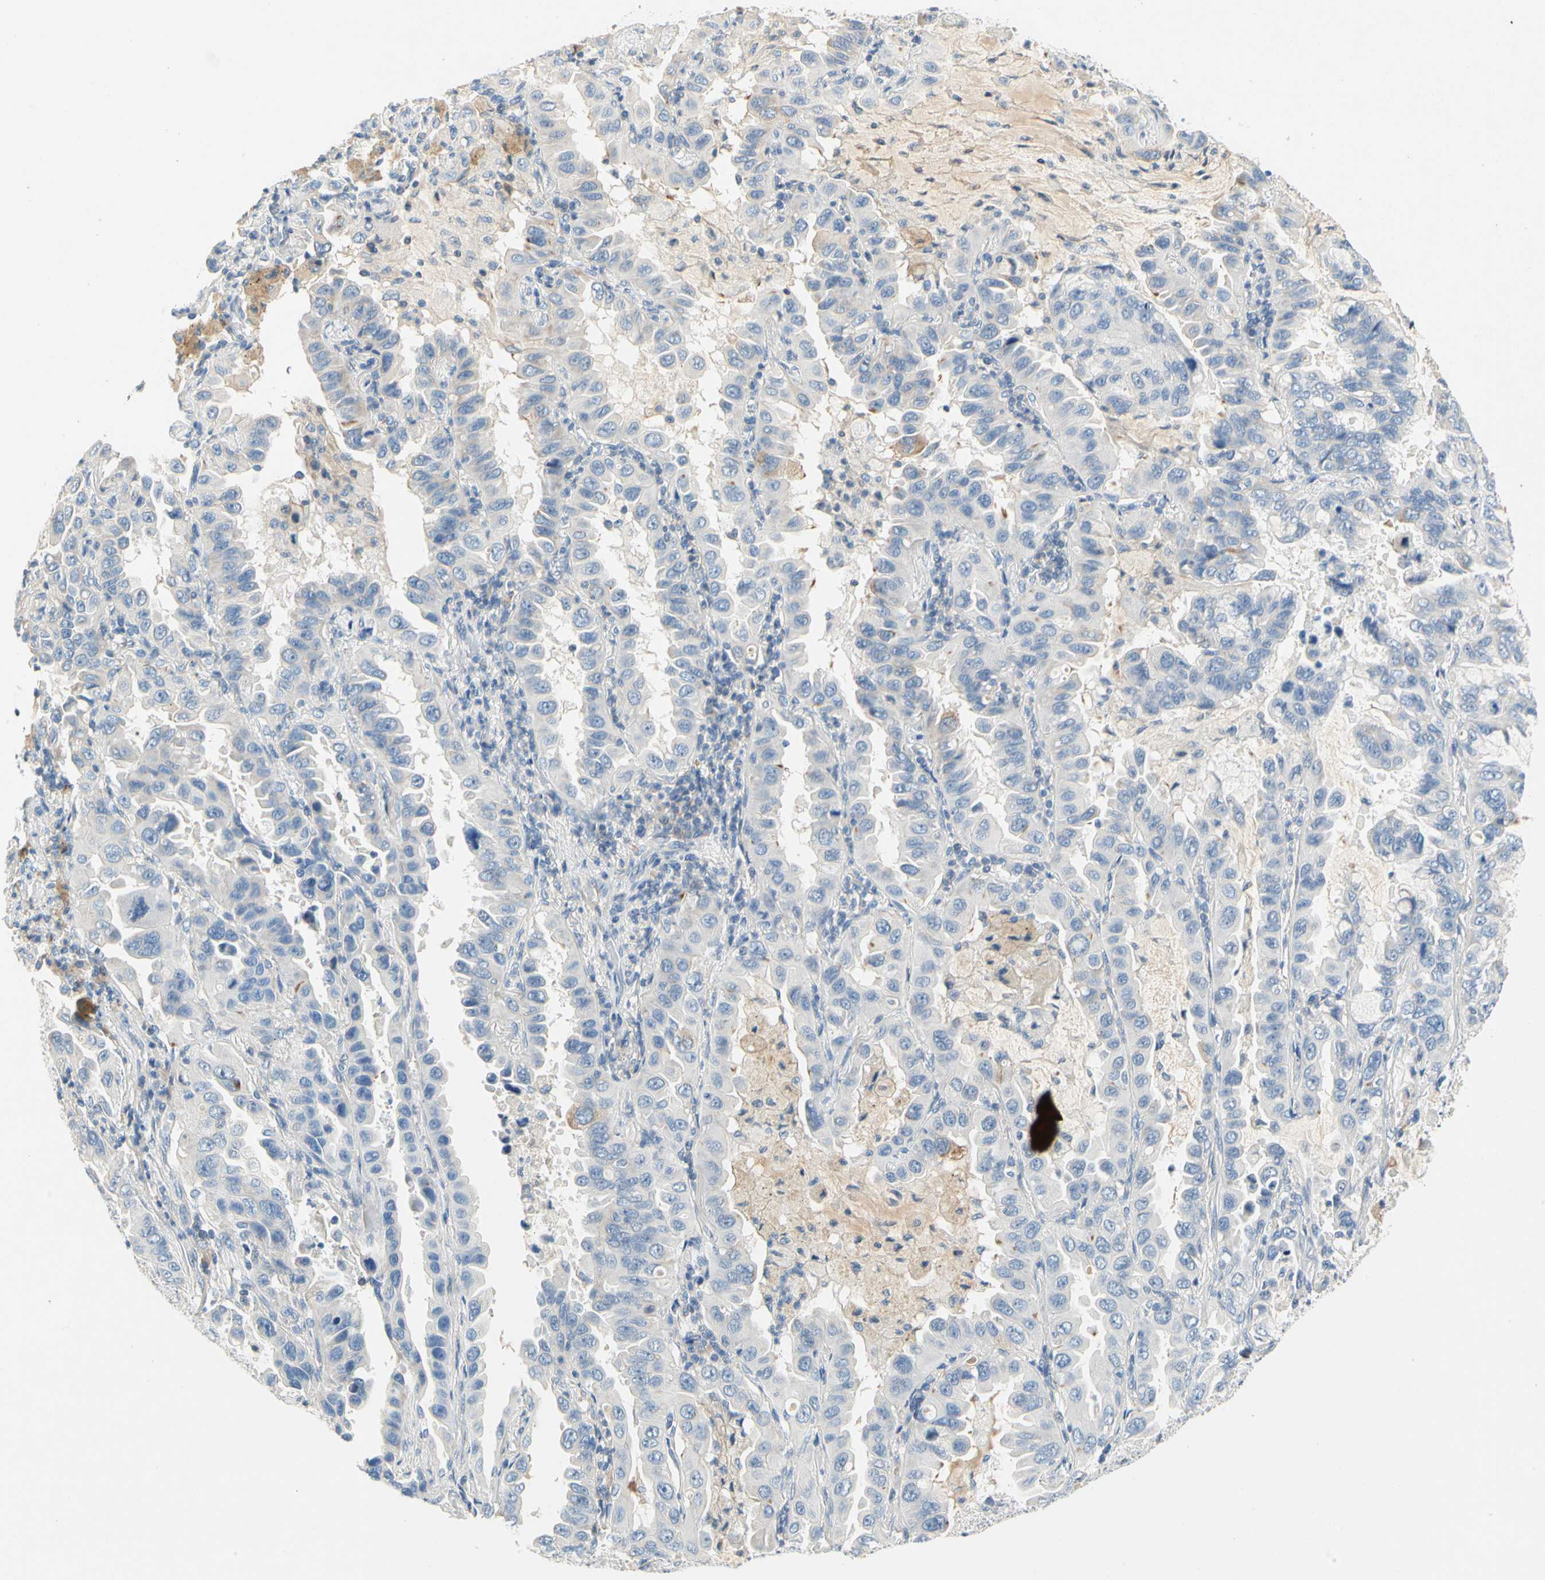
{"staining": {"intensity": "negative", "quantity": "none", "location": "none"}, "tissue": "lung cancer", "cell_type": "Tumor cells", "image_type": "cancer", "snomed": [{"axis": "morphology", "description": "Adenocarcinoma, NOS"}, {"axis": "topography", "description": "Lung"}], "caption": "A micrograph of lung cancer stained for a protein demonstrates no brown staining in tumor cells. (DAB immunohistochemistry, high magnification).", "gene": "CCM2L", "patient": {"sex": "male", "age": 64}}